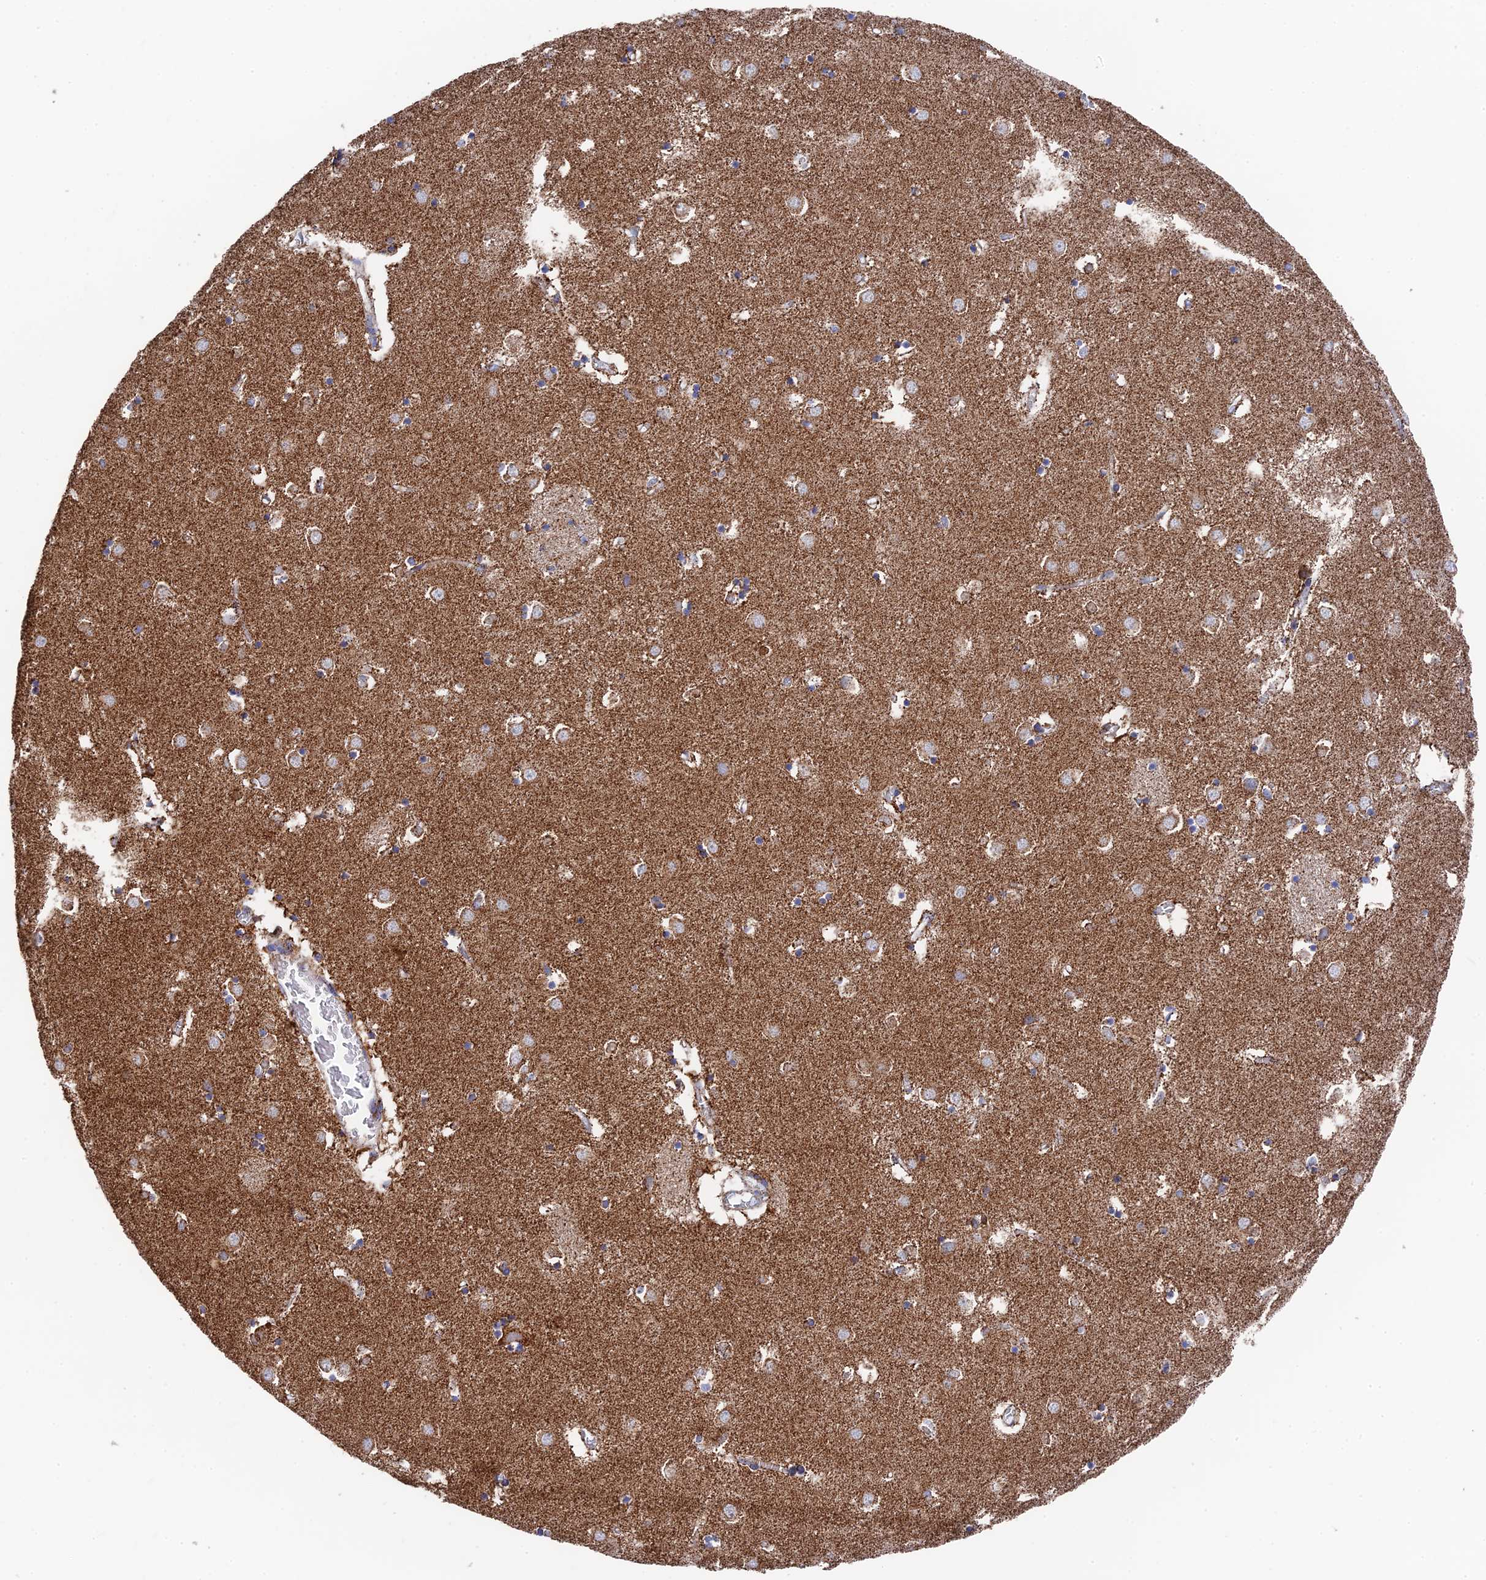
{"staining": {"intensity": "strong", "quantity": "25%-75%", "location": "cytoplasmic/membranous"}, "tissue": "caudate", "cell_type": "Glial cells", "image_type": "normal", "snomed": [{"axis": "morphology", "description": "Normal tissue, NOS"}, {"axis": "topography", "description": "Lateral ventricle wall"}], "caption": "Immunohistochemistry (DAB) staining of unremarkable human caudate reveals strong cytoplasmic/membranous protein positivity in about 25%-75% of glial cells. (DAB (3,3'-diaminobenzidine) = brown stain, brightfield microscopy at high magnification).", "gene": "HAUS8", "patient": {"sex": "male", "age": 70}}